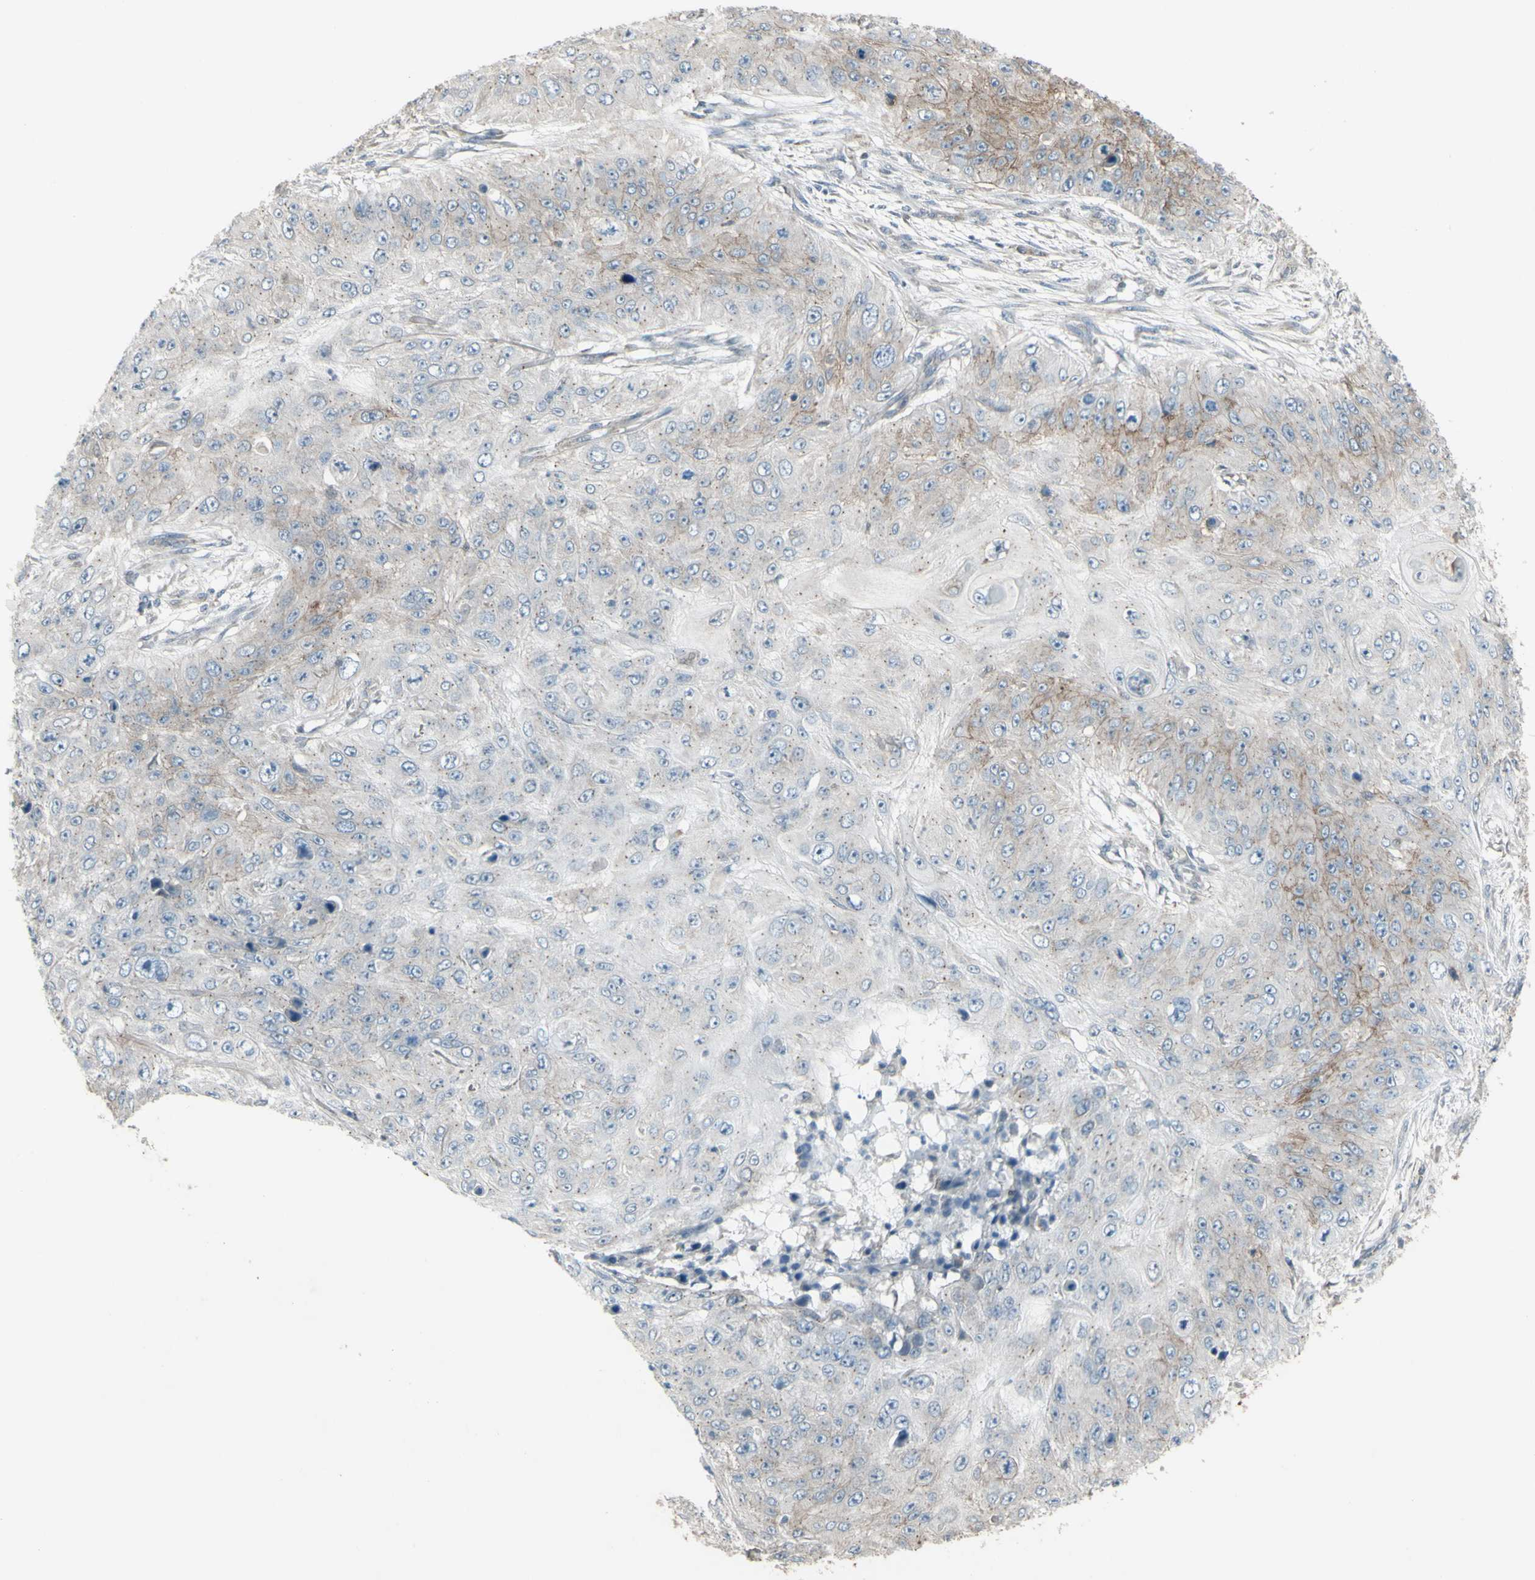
{"staining": {"intensity": "weak", "quantity": "<25%", "location": "cytoplasmic/membranous"}, "tissue": "skin cancer", "cell_type": "Tumor cells", "image_type": "cancer", "snomed": [{"axis": "morphology", "description": "Squamous cell carcinoma, NOS"}, {"axis": "topography", "description": "Skin"}], "caption": "Immunohistochemistry (IHC) image of squamous cell carcinoma (skin) stained for a protein (brown), which exhibits no expression in tumor cells. Nuclei are stained in blue.", "gene": "FXYD3", "patient": {"sex": "female", "age": 80}}